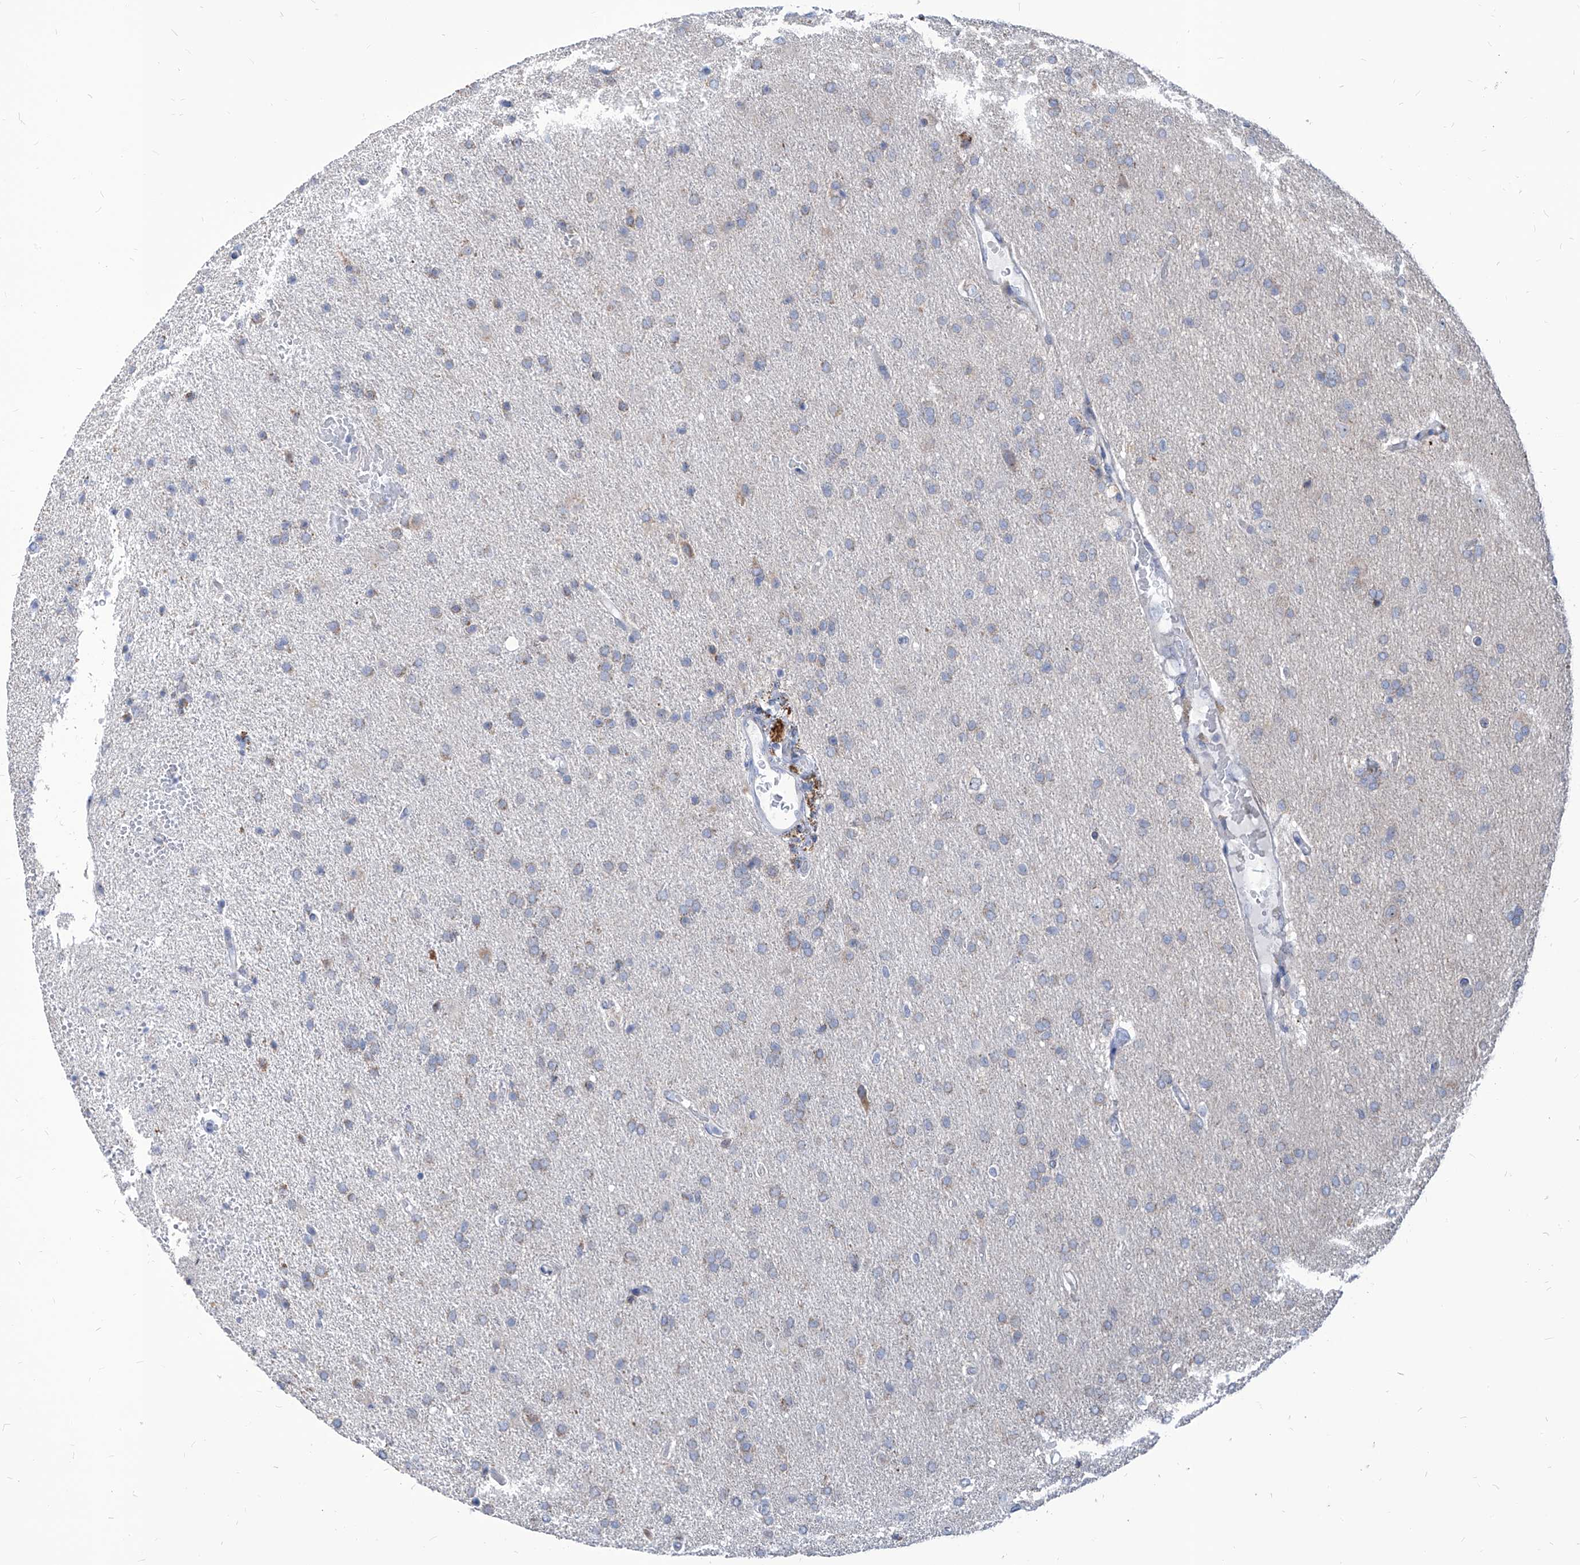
{"staining": {"intensity": "weak", "quantity": "<25%", "location": "cytoplasmic/membranous"}, "tissue": "glioma", "cell_type": "Tumor cells", "image_type": "cancer", "snomed": [{"axis": "morphology", "description": "Glioma, malignant, High grade"}, {"axis": "topography", "description": "Brain"}], "caption": "This is an immunohistochemistry image of human glioma. There is no staining in tumor cells.", "gene": "AGPS", "patient": {"sex": "male", "age": 72}}